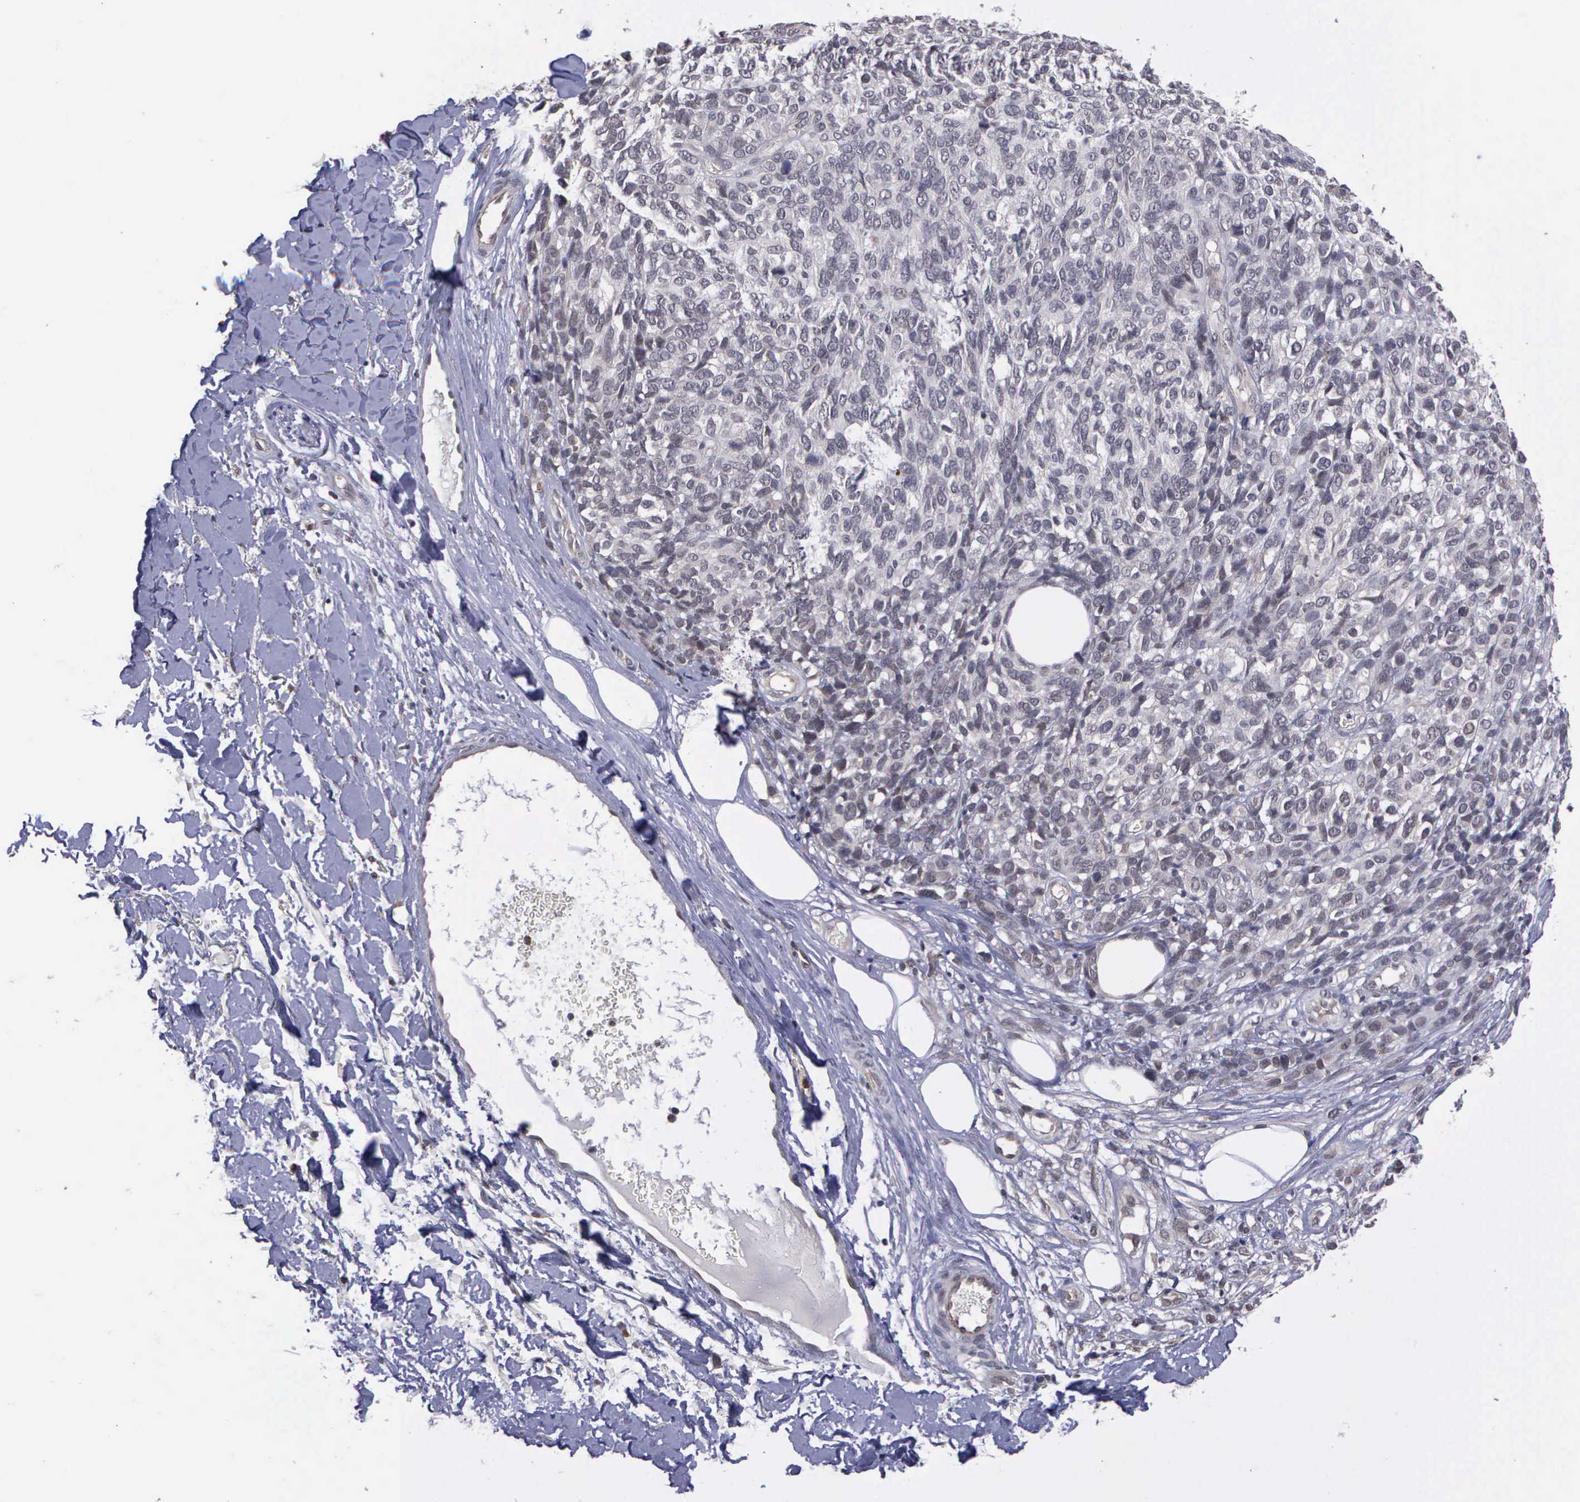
{"staining": {"intensity": "weak", "quantity": "<25%", "location": "cytoplasmic/membranous"}, "tissue": "melanoma", "cell_type": "Tumor cells", "image_type": "cancer", "snomed": [{"axis": "morphology", "description": "Malignant melanoma, NOS"}, {"axis": "topography", "description": "Skin"}], "caption": "Melanoma stained for a protein using immunohistochemistry (IHC) reveals no expression tumor cells.", "gene": "MAP3K9", "patient": {"sex": "female", "age": 85}}